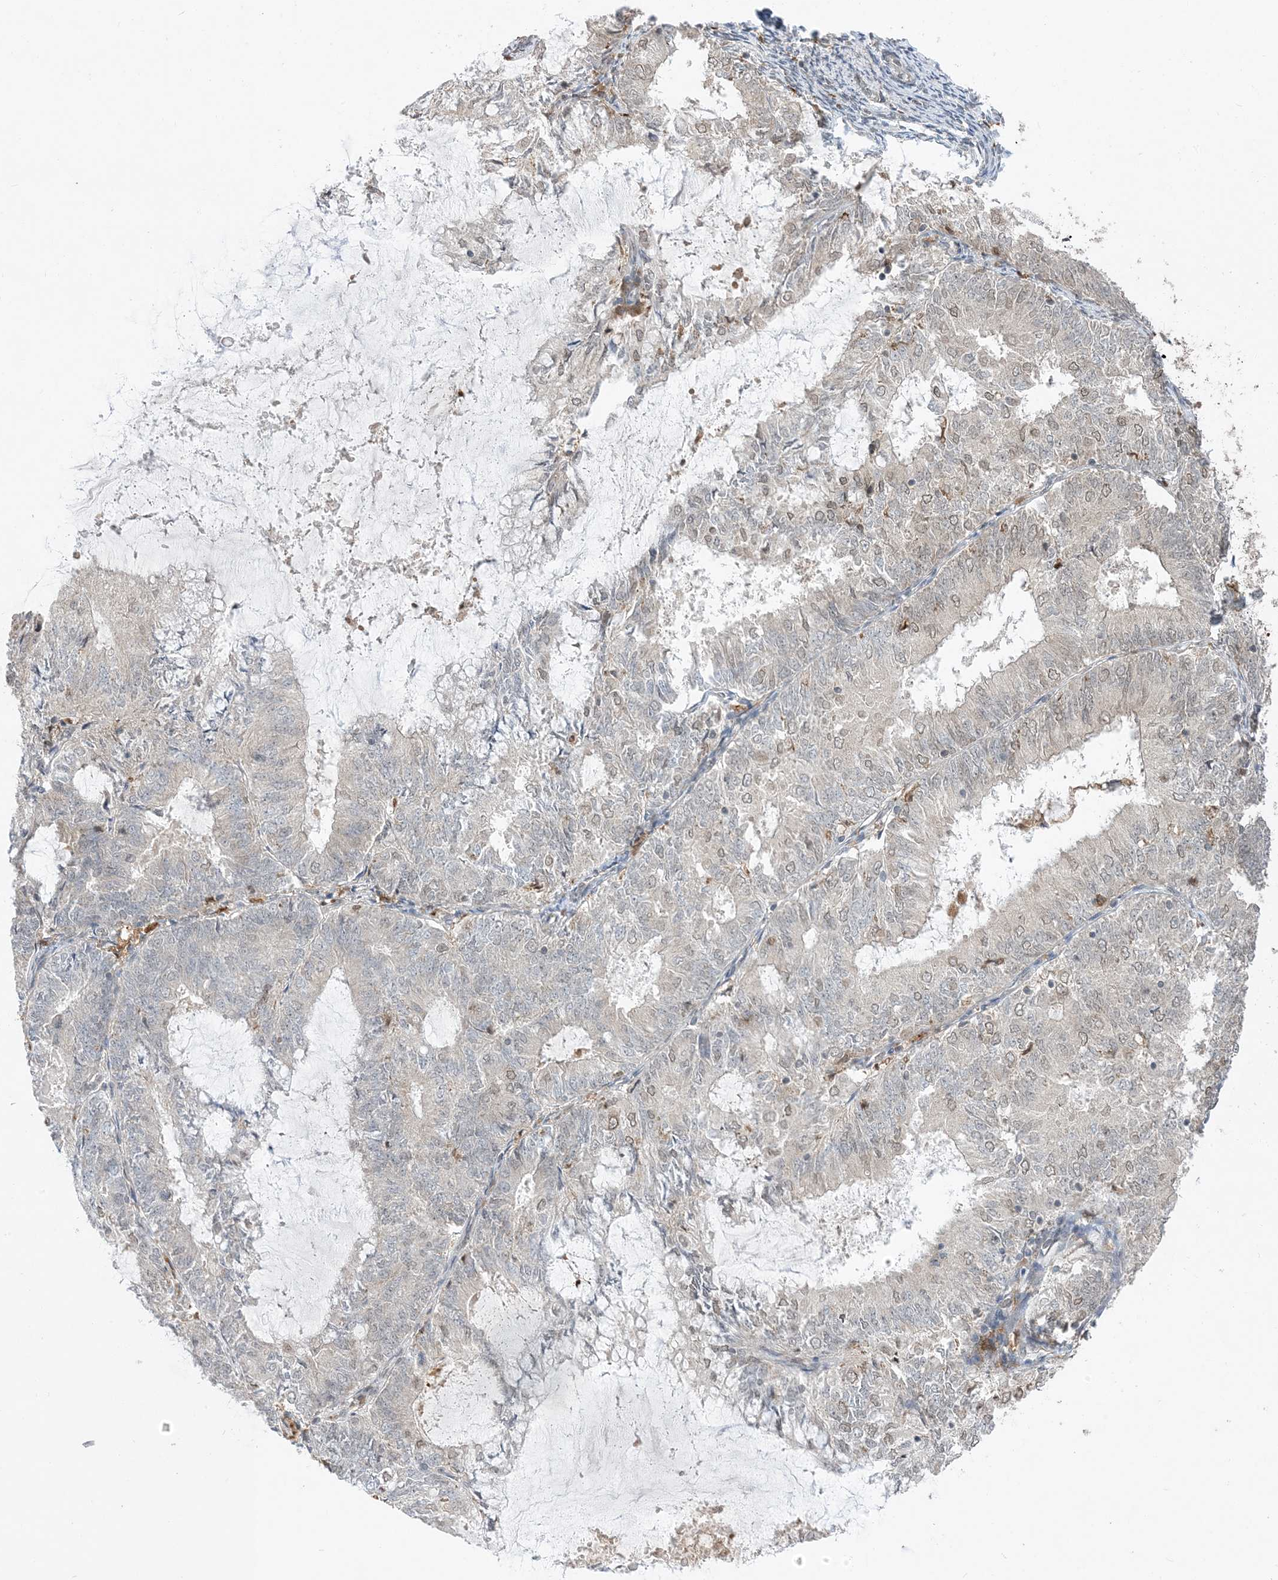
{"staining": {"intensity": "weak", "quantity": "<25%", "location": "cytoplasmic/membranous,nuclear"}, "tissue": "endometrial cancer", "cell_type": "Tumor cells", "image_type": "cancer", "snomed": [{"axis": "morphology", "description": "Adenocarcinoma, NOS"}, {"axis": "topography", "description": "Endometrium"}], "caption": "Tumor cells are negative for protein expression in human adenocarcinoma (endometrial).", "gene": "NAGK", "patient": {"sex": "female", "age": 57}}